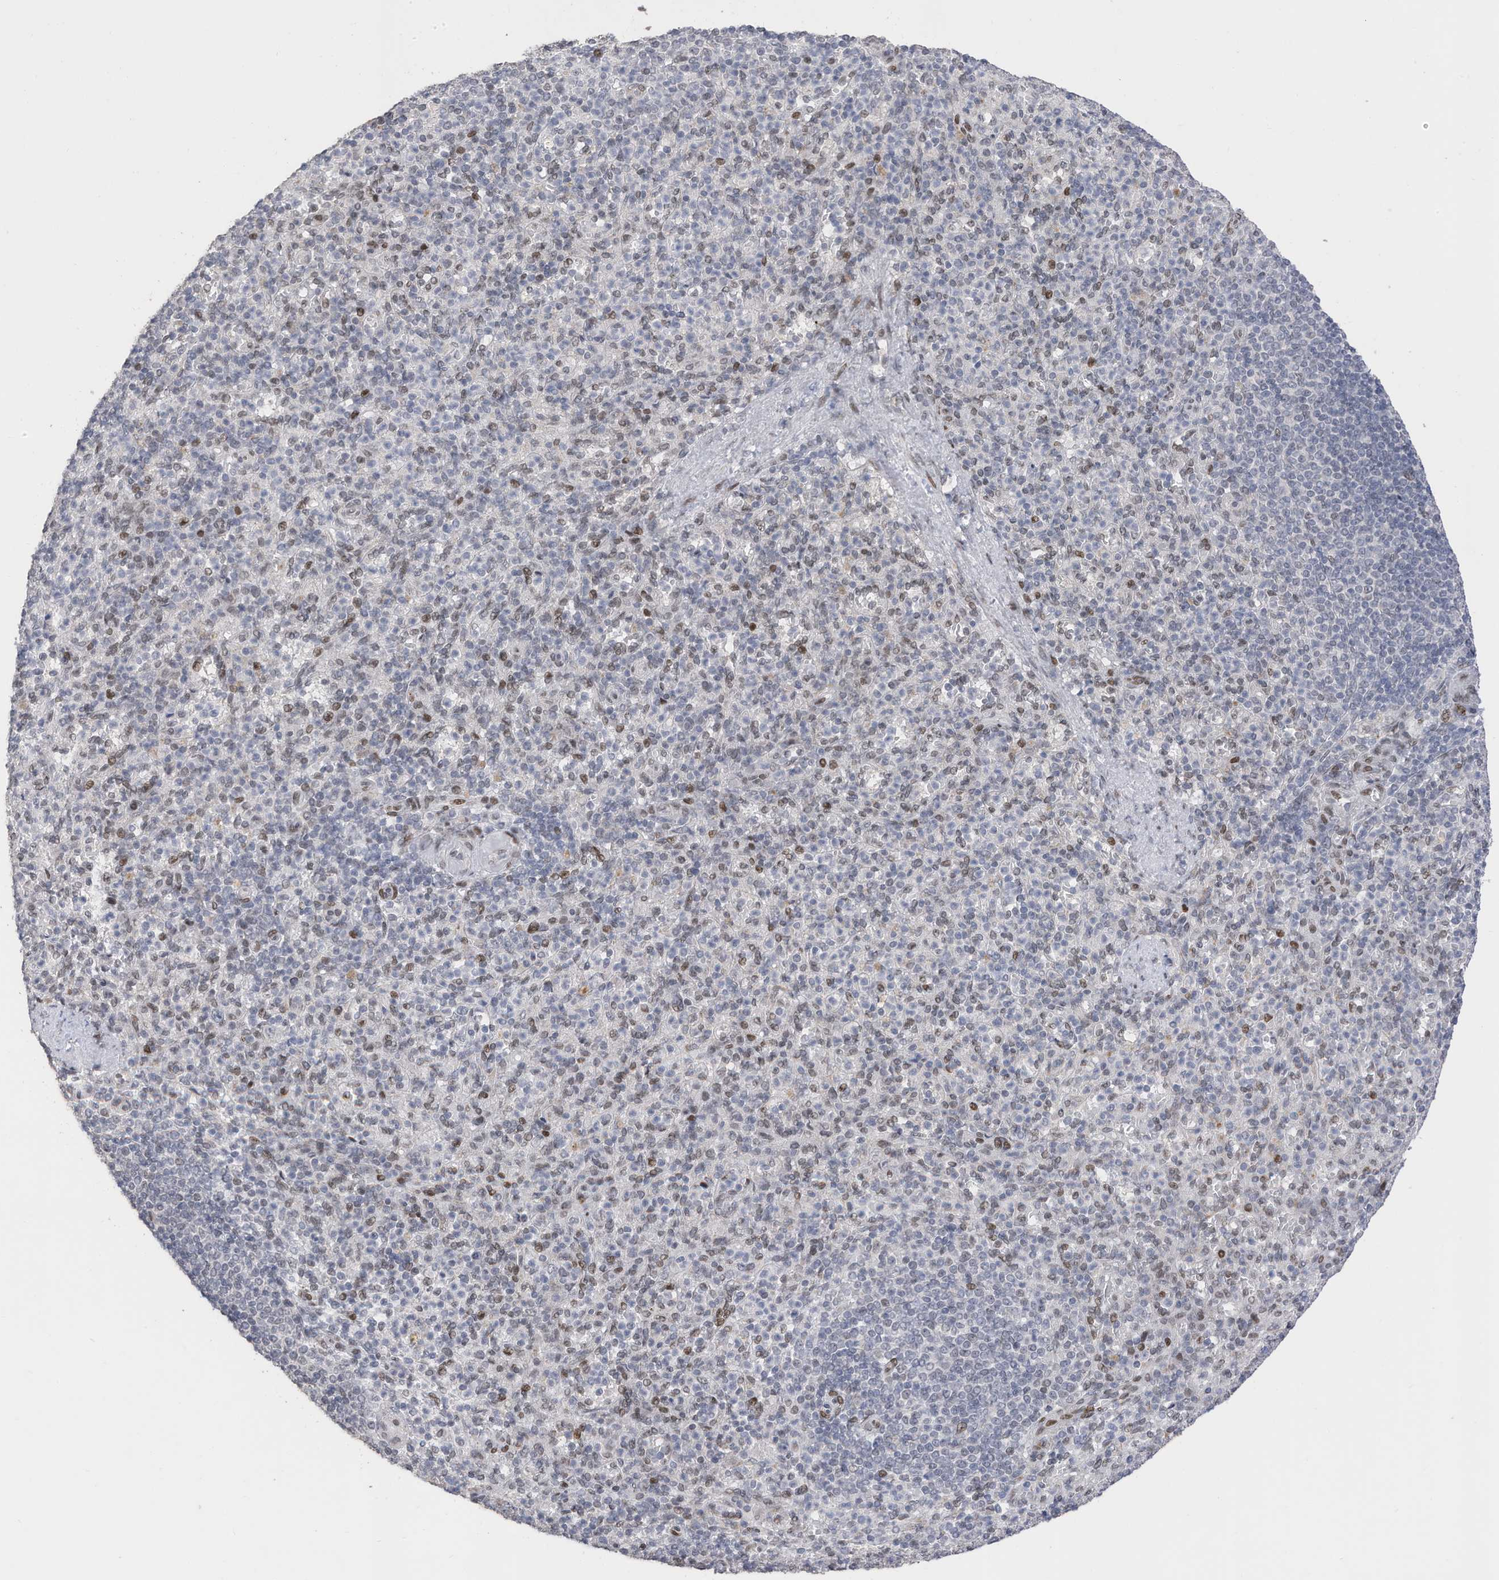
{"staining": {"intensity": "weak", "quantity": "<25%", "location": "nuclear"}, "tissue": "spleen", "cell_type": "Cells in red pulp", "image_type": "normal", "snomed": [{"axis": "morphology", "description": "Normal tissue, NOS"}, {"axis": "topography", "description": "Spleen"}], "caption": "Immunohistochemistry micrograph of benign human spleen stained for a protein (brown), which demonstrates no expression in cells in red pulp. (Stains: DAB (3,3'-diaminobenzidine) IHC with hematoxylin counter stain, Microscopy: brightfield microscopy at high magnification).", "gene": "RABL3", "patient": {"sex": "female", "age": 74}}